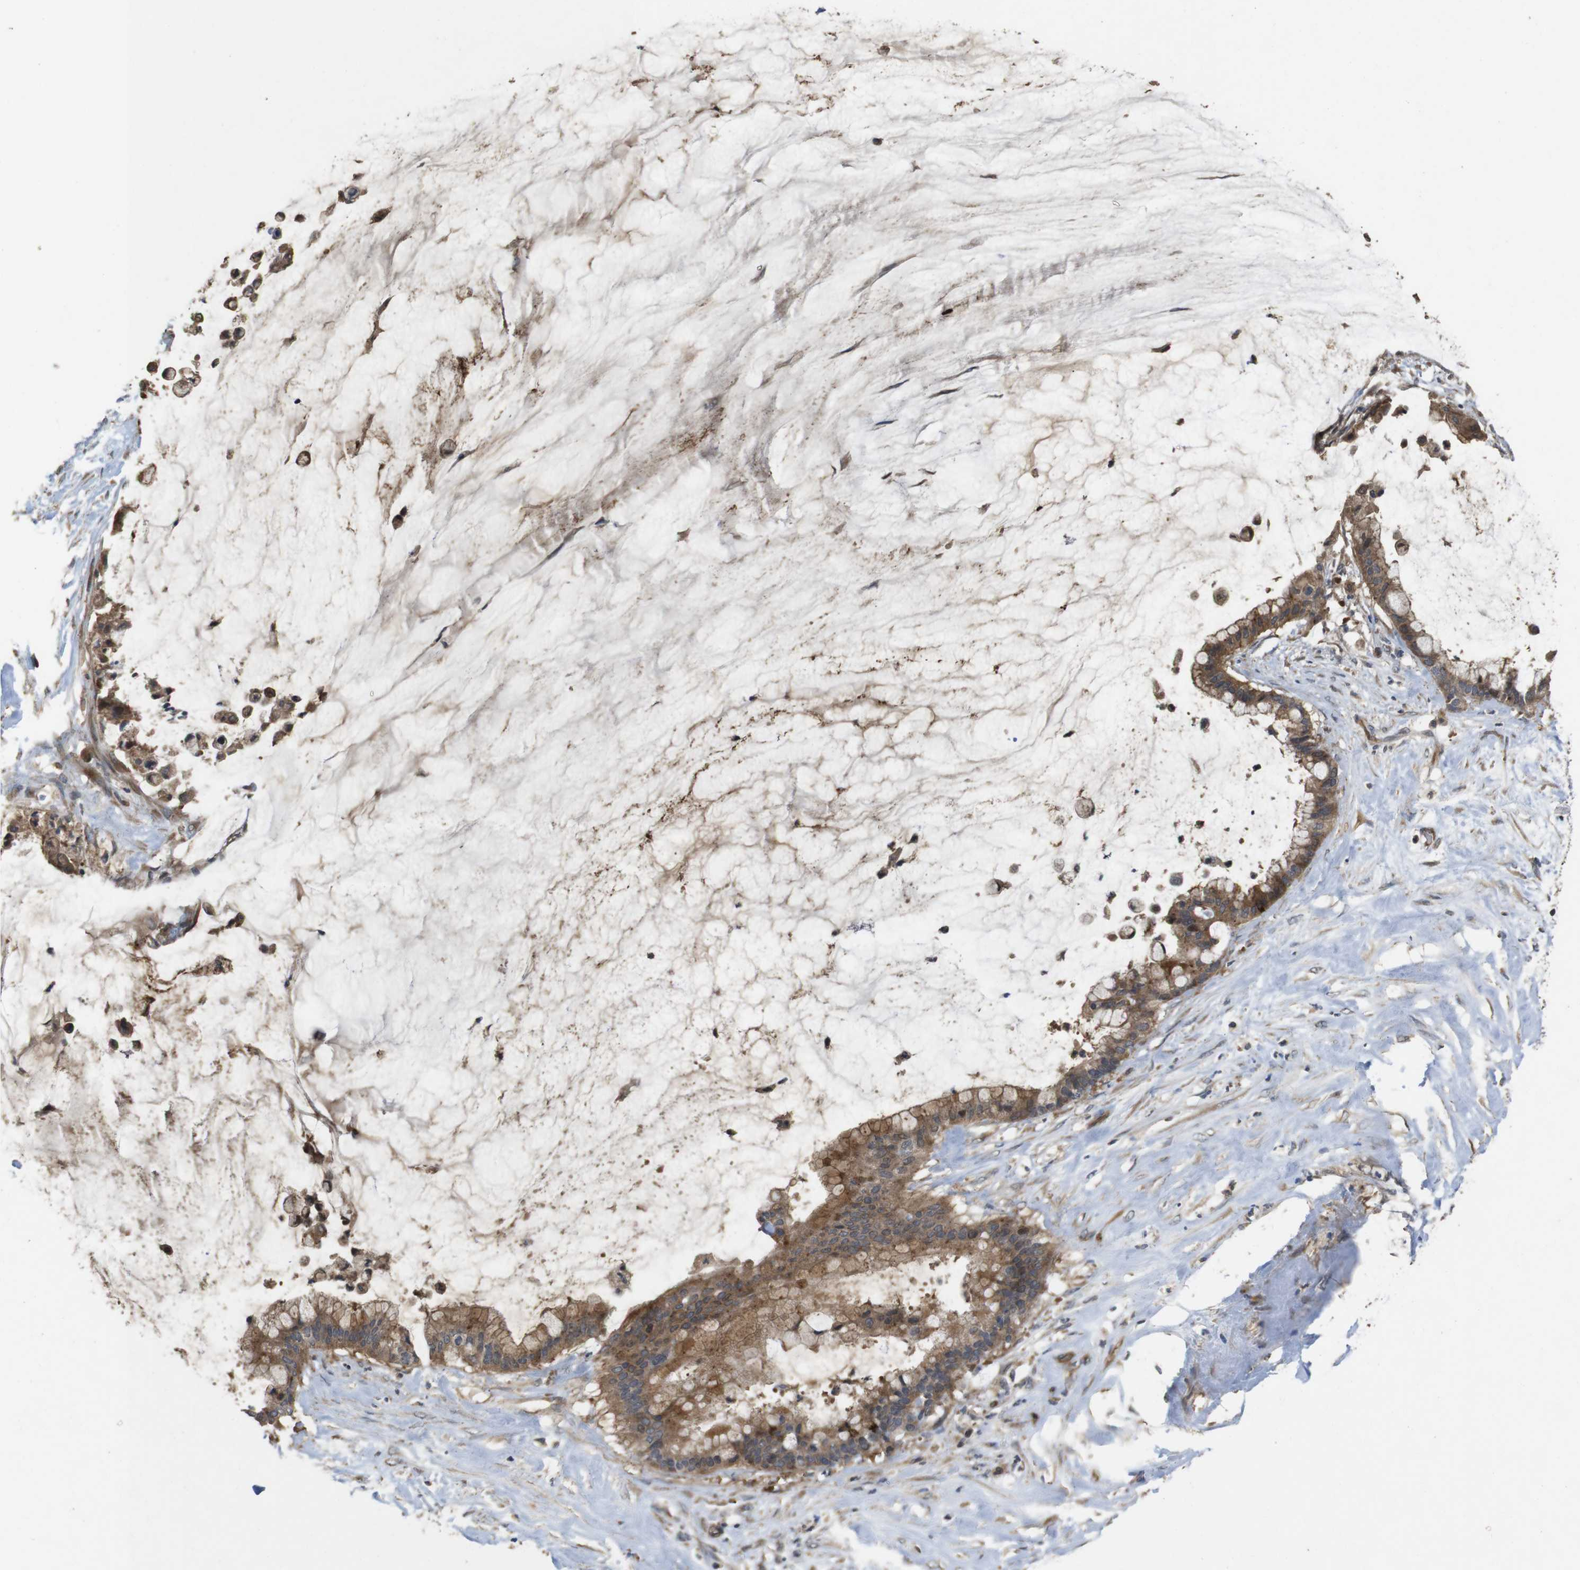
{"staining": {"intensity": "moderate", "quantity": ">75%", "location": "cytoplasmic/membranous"}, "tissue": "pancreatic cancer", "cell_type": "Tumor cells", "image_type": "cancer", "snomed": [{"axis": "morphology", "description": "Adenocarcinoma, NOS"}, {"axis": "topography", "description": "Pancreas"}], "caption": "A brown stain labels moderate cytoplasmic/membranous expression of a protein in adenocarcinoma (pancreatic) tumor cells.", "gene": "PCDHB10", "patient": {"sex": "male", "age": 41}}